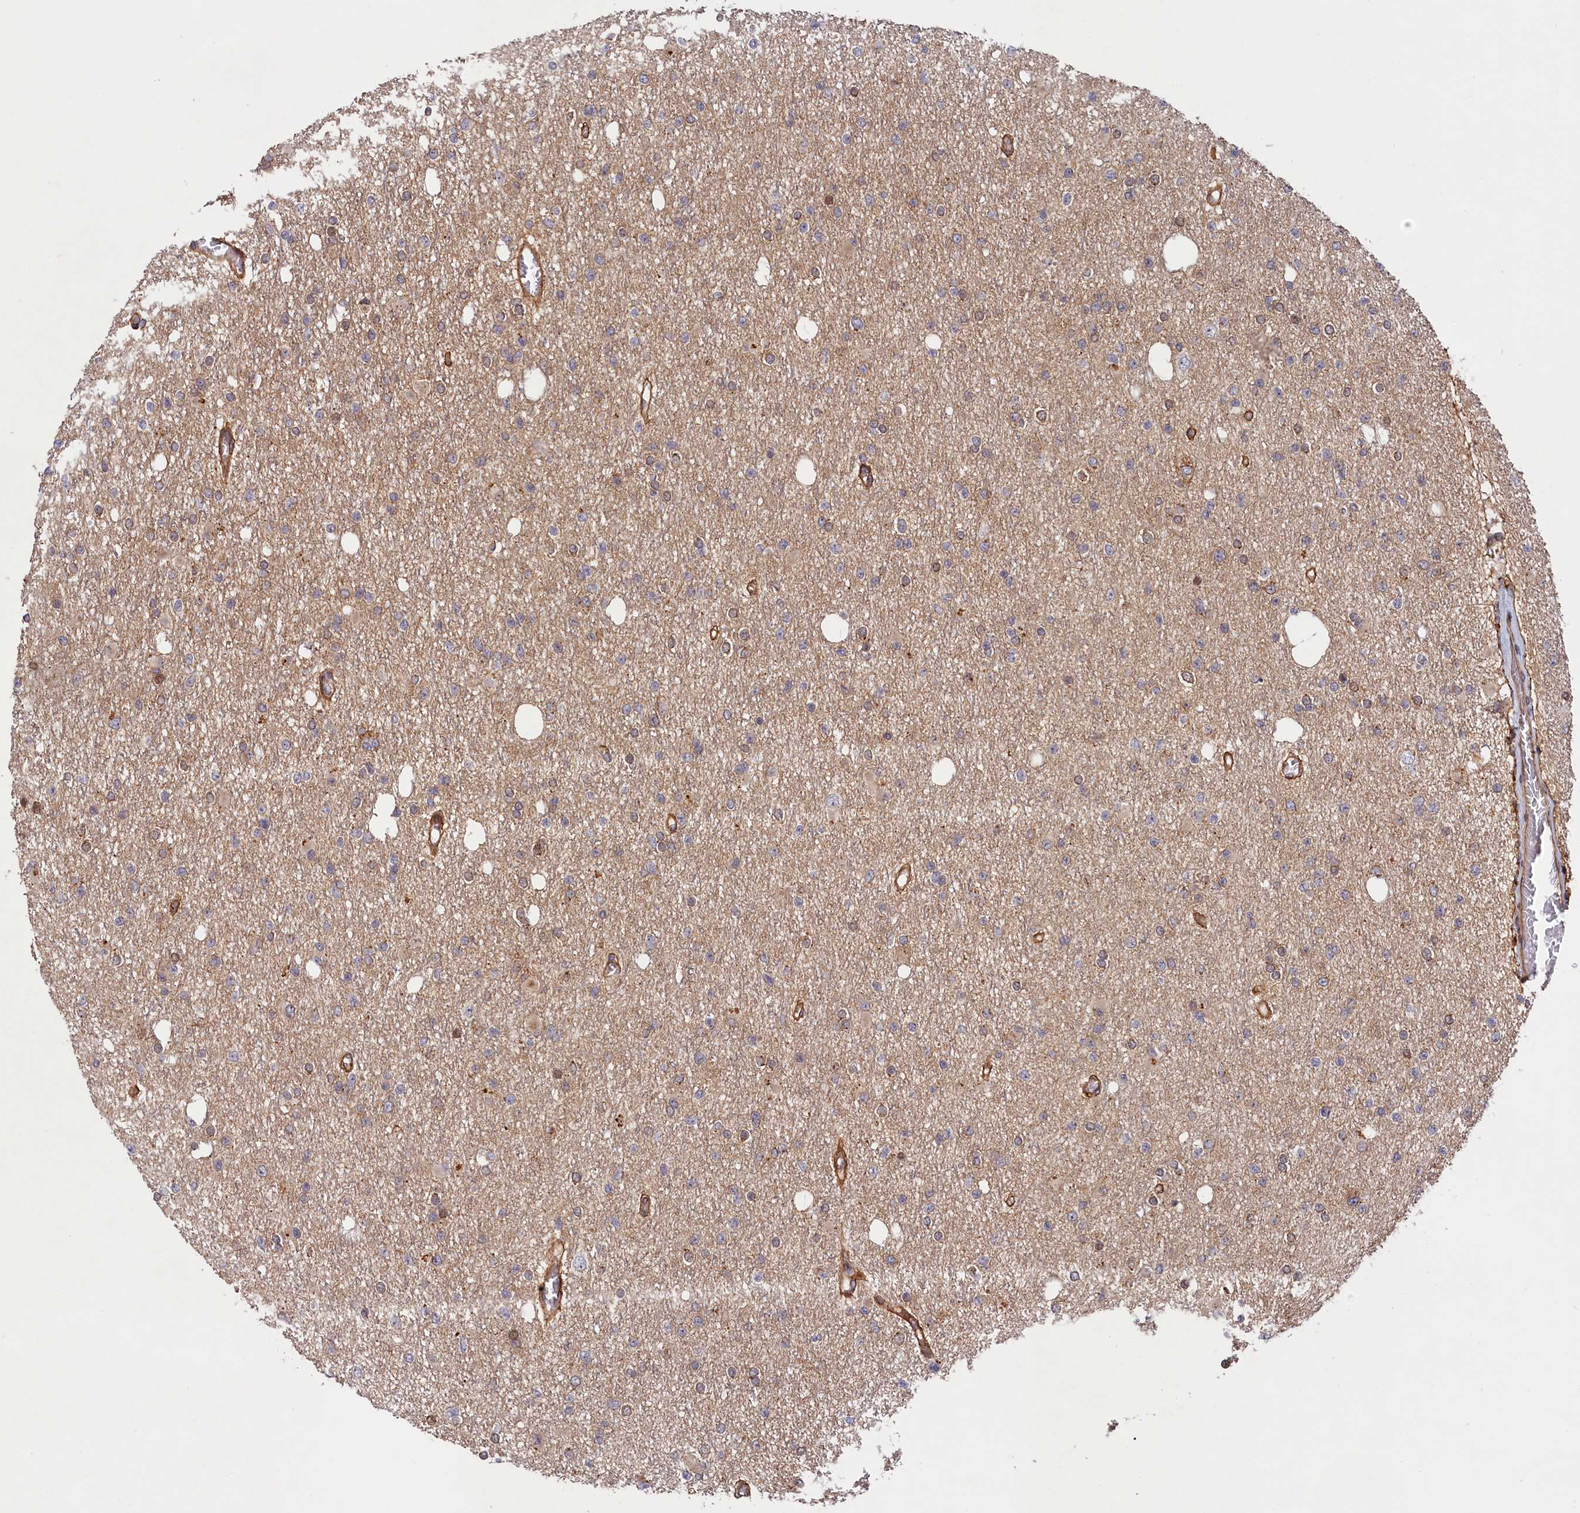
{"staining": {"intensity": "negative", "quantity": "none", "location": "none"}, "tissue": "glioma", "cell_type": "Tumor cells", "image_type": "cancer", "snomed": [{"axis": "morphology", "description": "Glioma, malignant, Low grade"}, {"axis": "topography", "description": "Brain"}], "caption": "Immunohistochemistry of human malignant low-grade glioma demonstrates no expression in tumor cells.", "gene": "CEP44", "patient": {"sex": "female", "age": 22}}